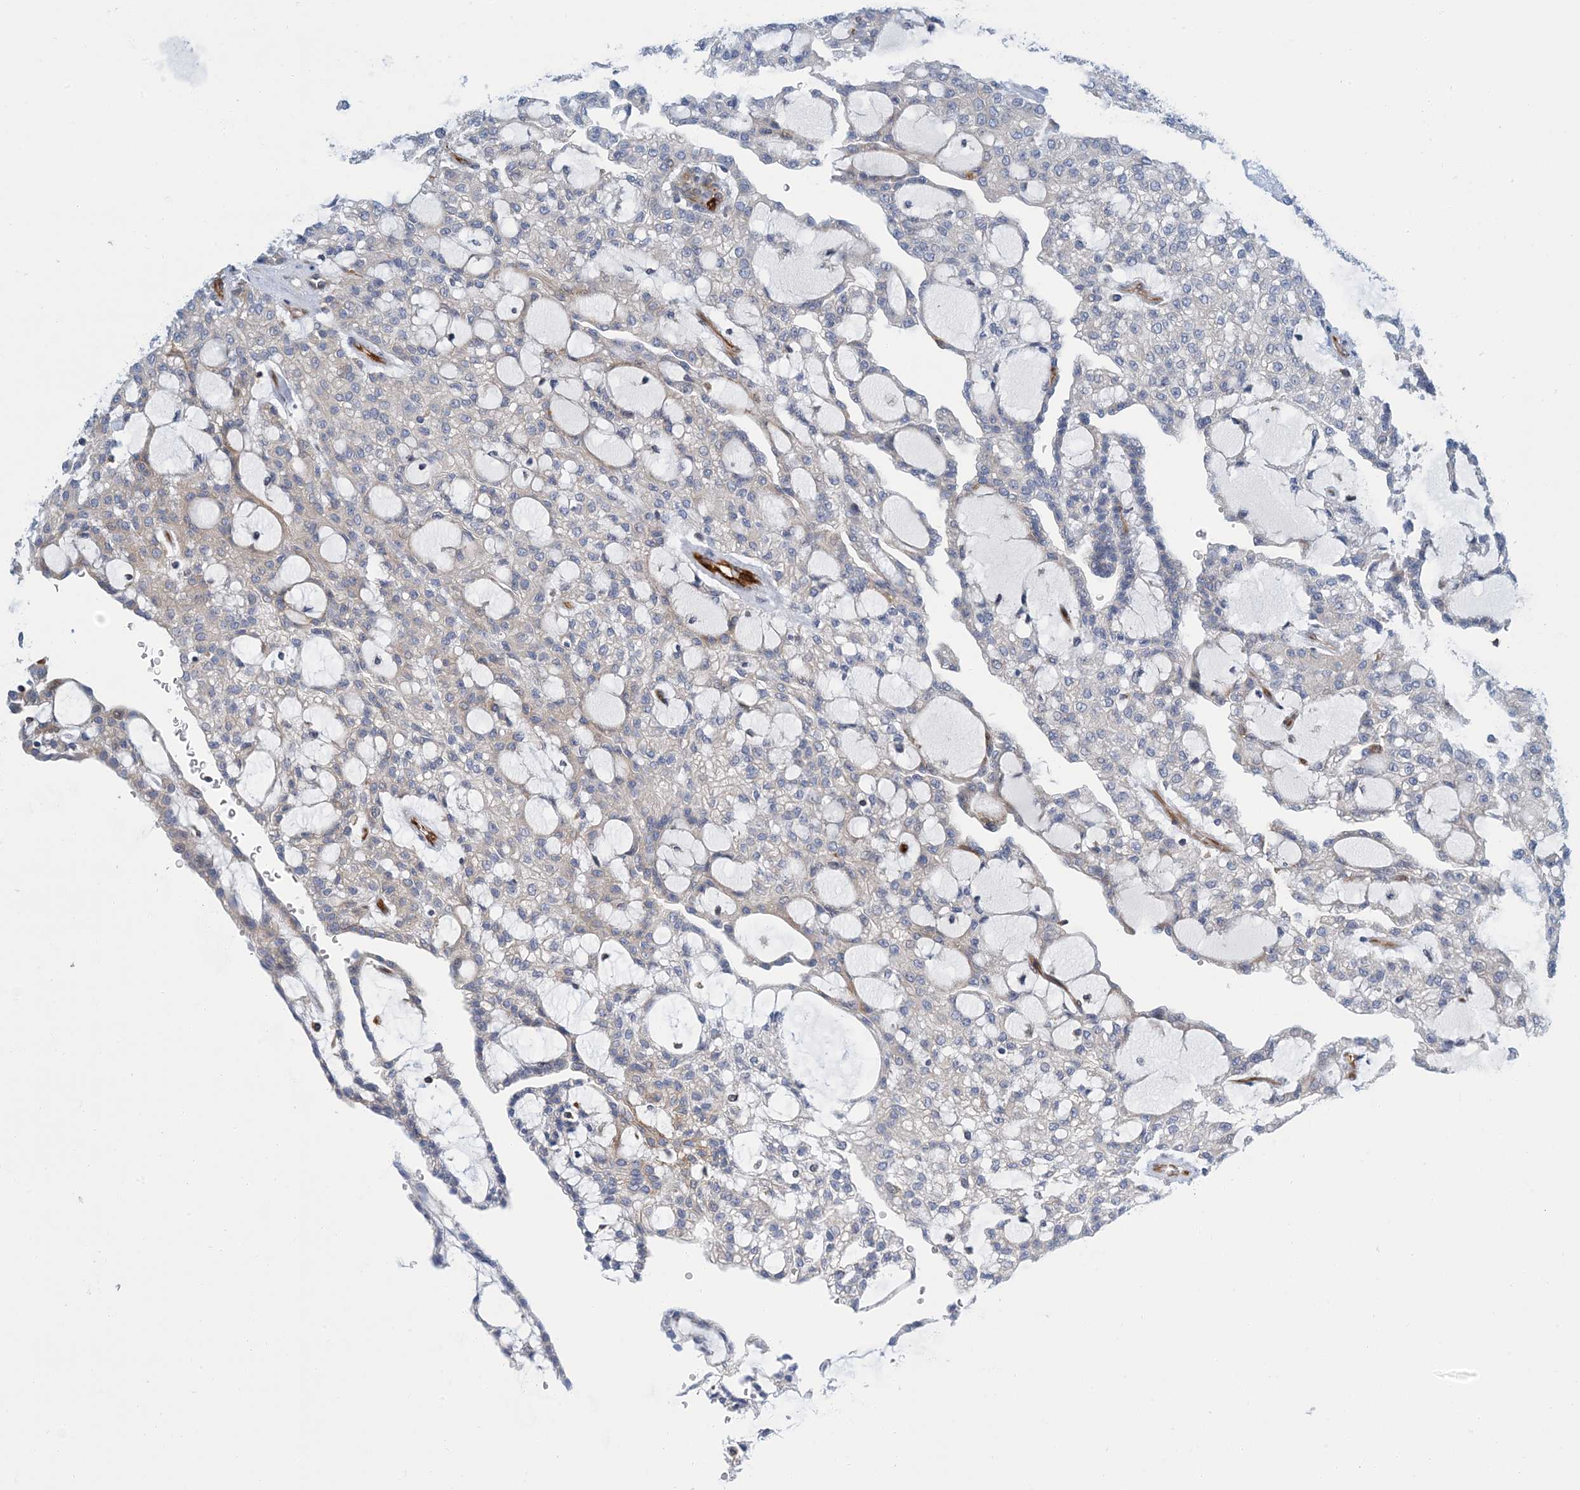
{"staining": {"intensity": "negative", "quantity": "none", "location": "none"}, "tissue": "renal cancer", "cell_type": "Tumor cells", "image_type": "cancer", "snomed": [{"axis": "morphology", "description": "Adenocarcinoma, NOS"}, {"axis": "topography", "description": "Kidney"}], "caption": "The image demonstrates no significant positivity in tumor cells of renal cancer. (IHC, brightfield microscopy, high magnification).", "gene": "PCDHA2", "patient": {"sex": "male", "age": 63}}